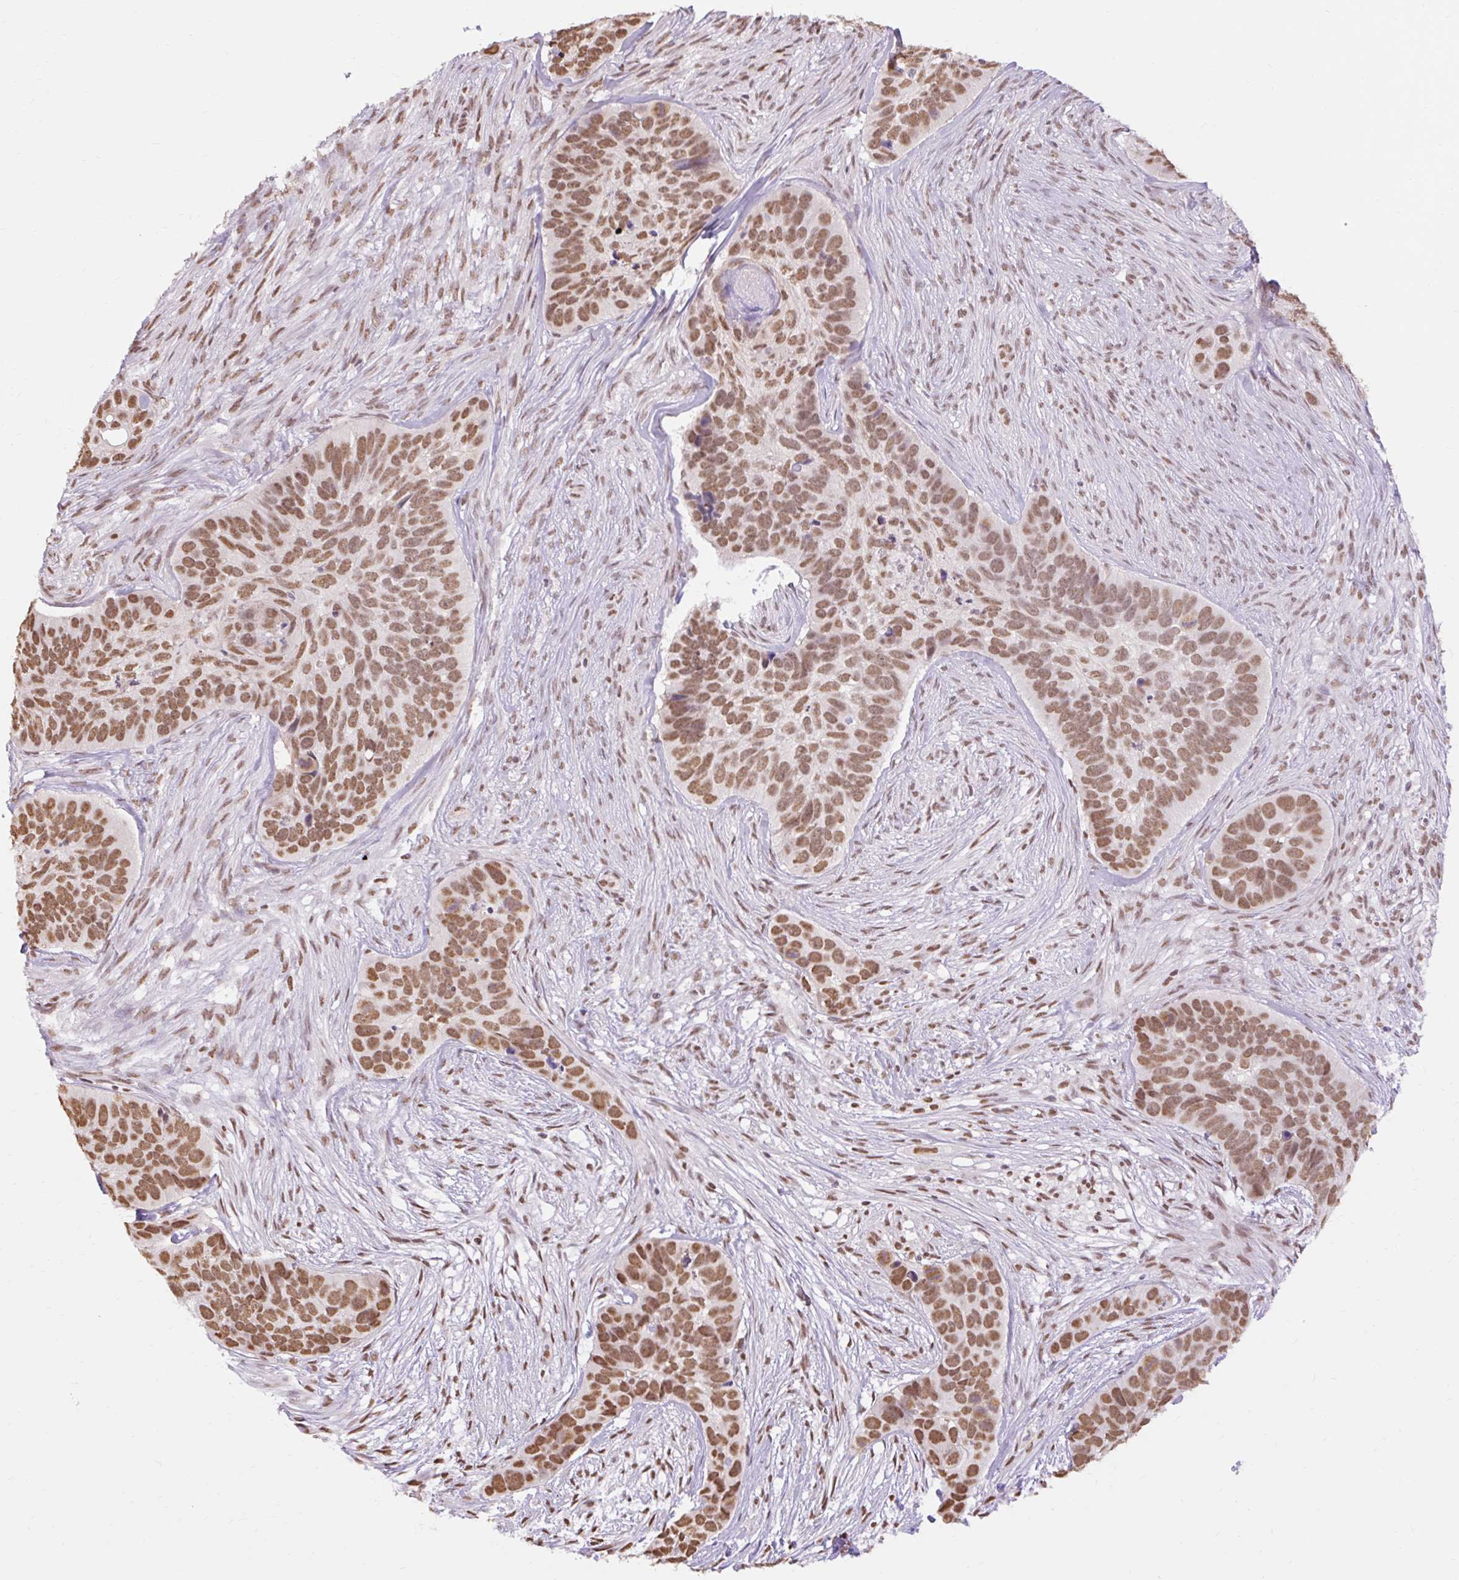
{"staining": {"intensity": "moderate", "quantity": ">75%", "location": "nuclear"}, "tissue": "skin cancer", "cell_type": "Tumor cells", "image_type": "cancer", "snomed": [{"axis": "morphology", "description": "Basal cell carcinoma"}, {"axis": "topography", "description": "Skin"}], "caption": "Immunohistochemistry of human skin basal cell carcinoma reveals medium levels of moderate nuclear positivity in about >75% of tumor cells.", "gene": "NPIPB12", "patient": {"sex": "female", "age": 82}}